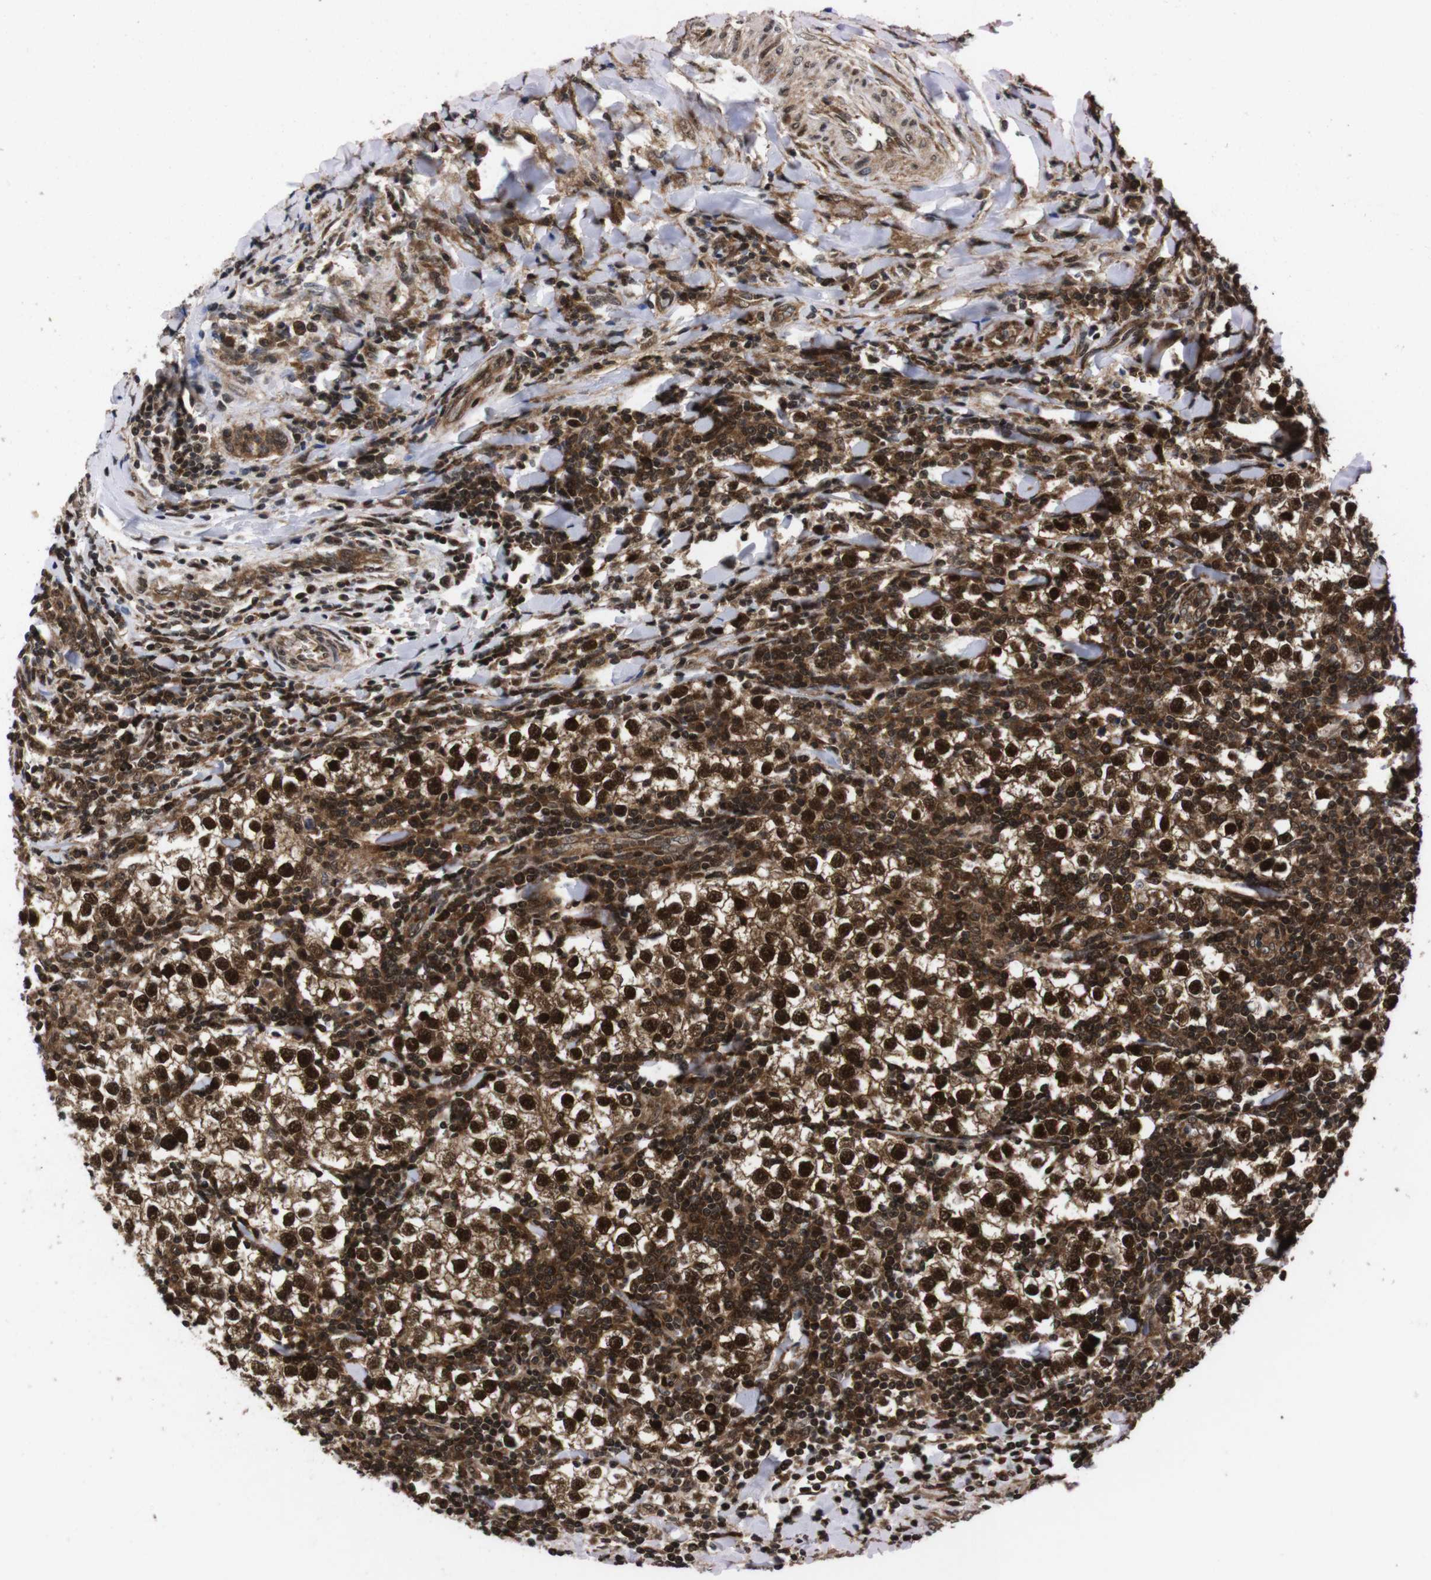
{"staining": {"intensity": "strong", "quantity": ">75%", "location": "cytoplasmic/membranous,nuclear"}, "tissue": "testis cancer", "cell_type": "Tumor cells", "image_type": "cancer", "snomed": [{"axis": "morphology", "description": "Seminoma, NOS"}, {"axis": "morphology", "description": "Carcinoma, Embryonal, NOS"}, {"axis": "topography", "description": "Testis"}], "caption": "Protein expression analysis of human testis embryonal carcinoma reveals strong cytoplasmic/membranous and nuclear expression in approximately >75% of tumor cells.", "gene": "UBQLN2", "patient": {"sex": "male", "age": 36}}